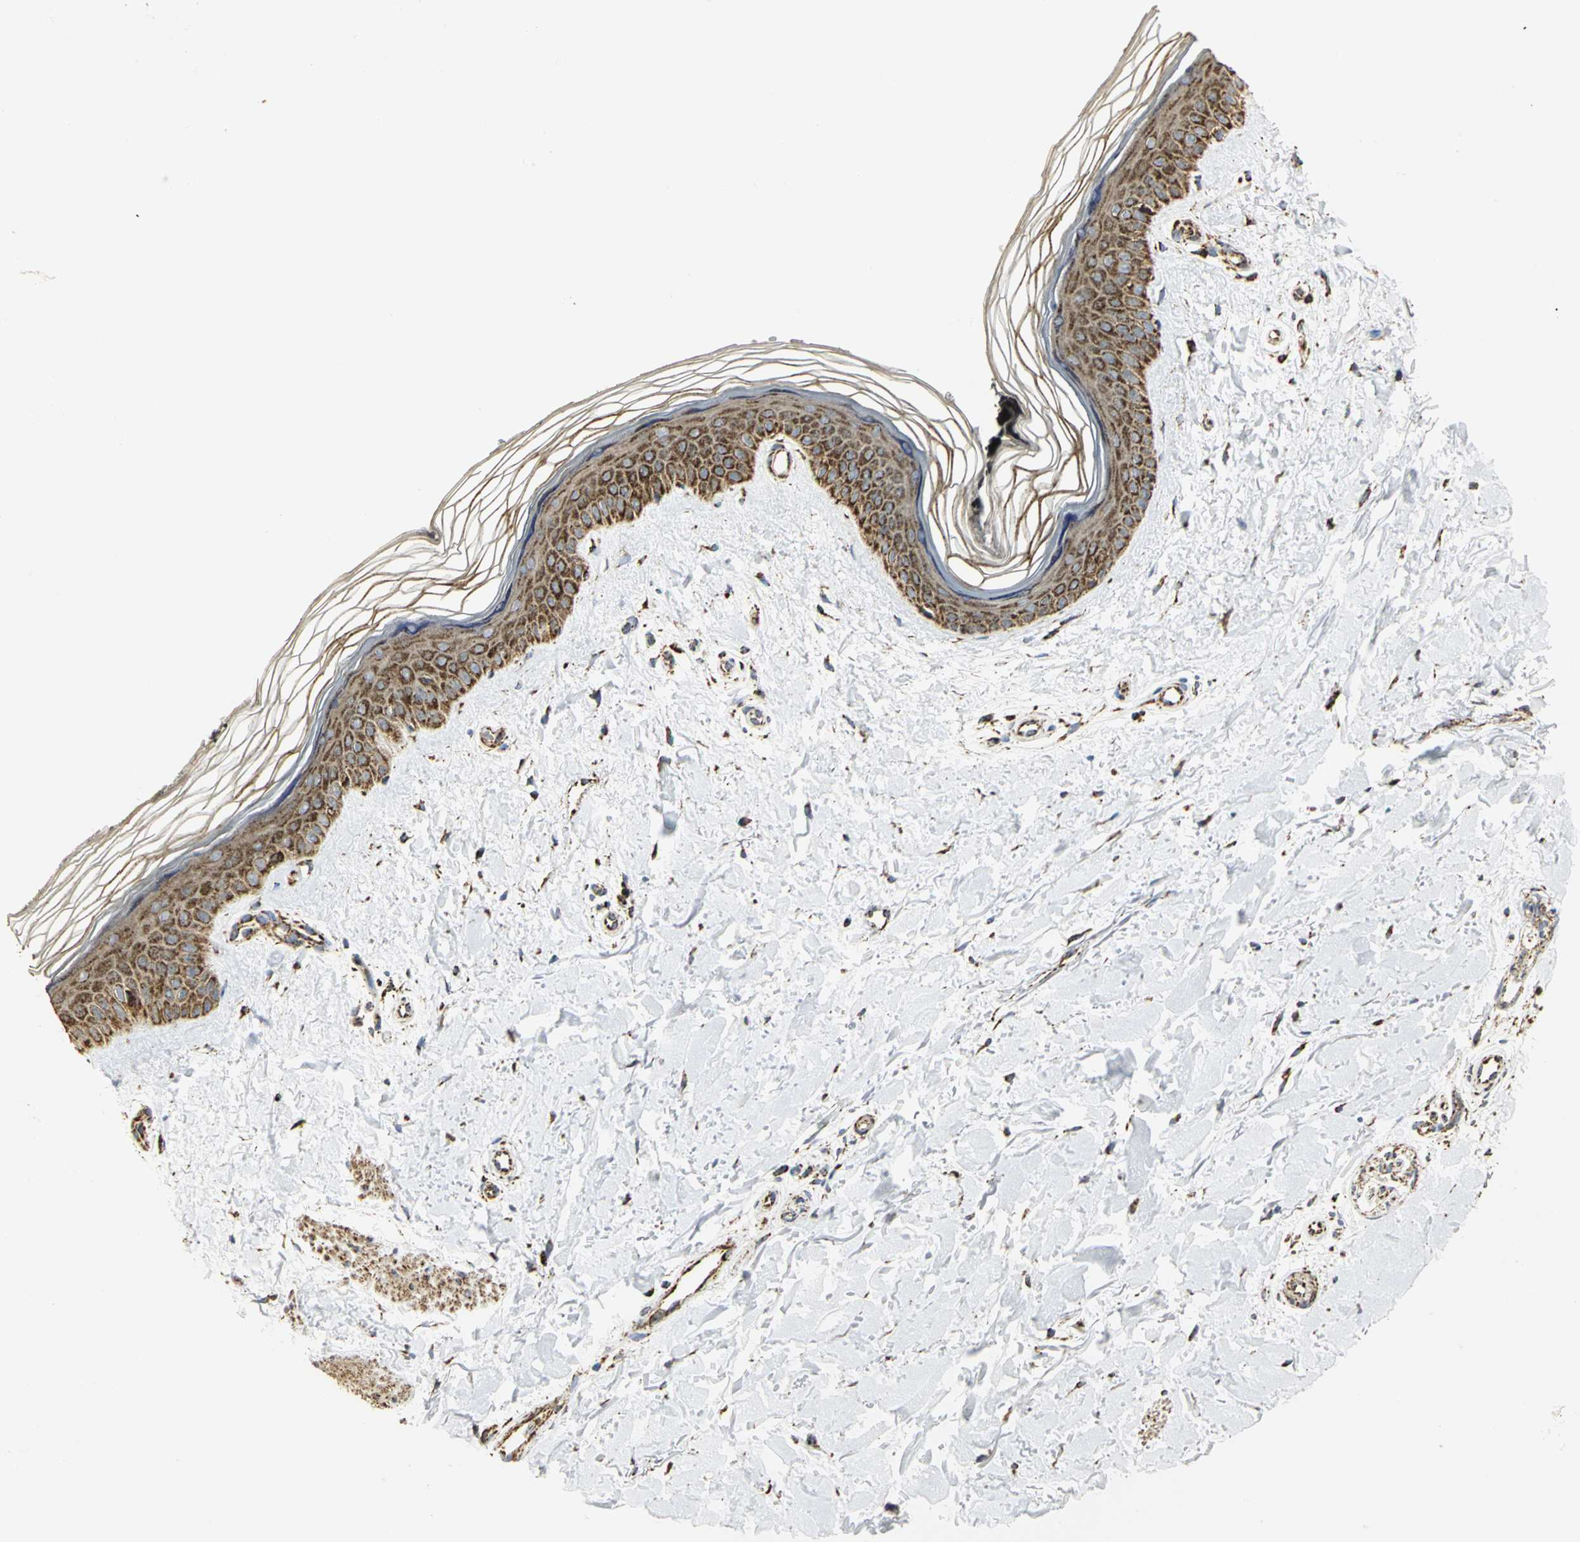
{"staining": {"intensity": "strong", "quantity": ">75%", "location": "cytoplasmic/membranous"}, "tissue": "skin", "cell_type": "Fibroblasts", "image_type": "normal", "snomed": [{"axis": "morphology", "description": "Normal tissue, NOS"}, {"axis": "topography", "description": "Skin"}], "caption": "Benign skin reveals strong cytoplasmic/membranous staining in about >75% of fibroblasts, visualized by immunohistochemistry. Immunohistochemistry (ihc) stains the protein in brown and the nuclei are stained blue.", "gene": "VDAC1", "patient": {"sex": "female", "age": 19}}